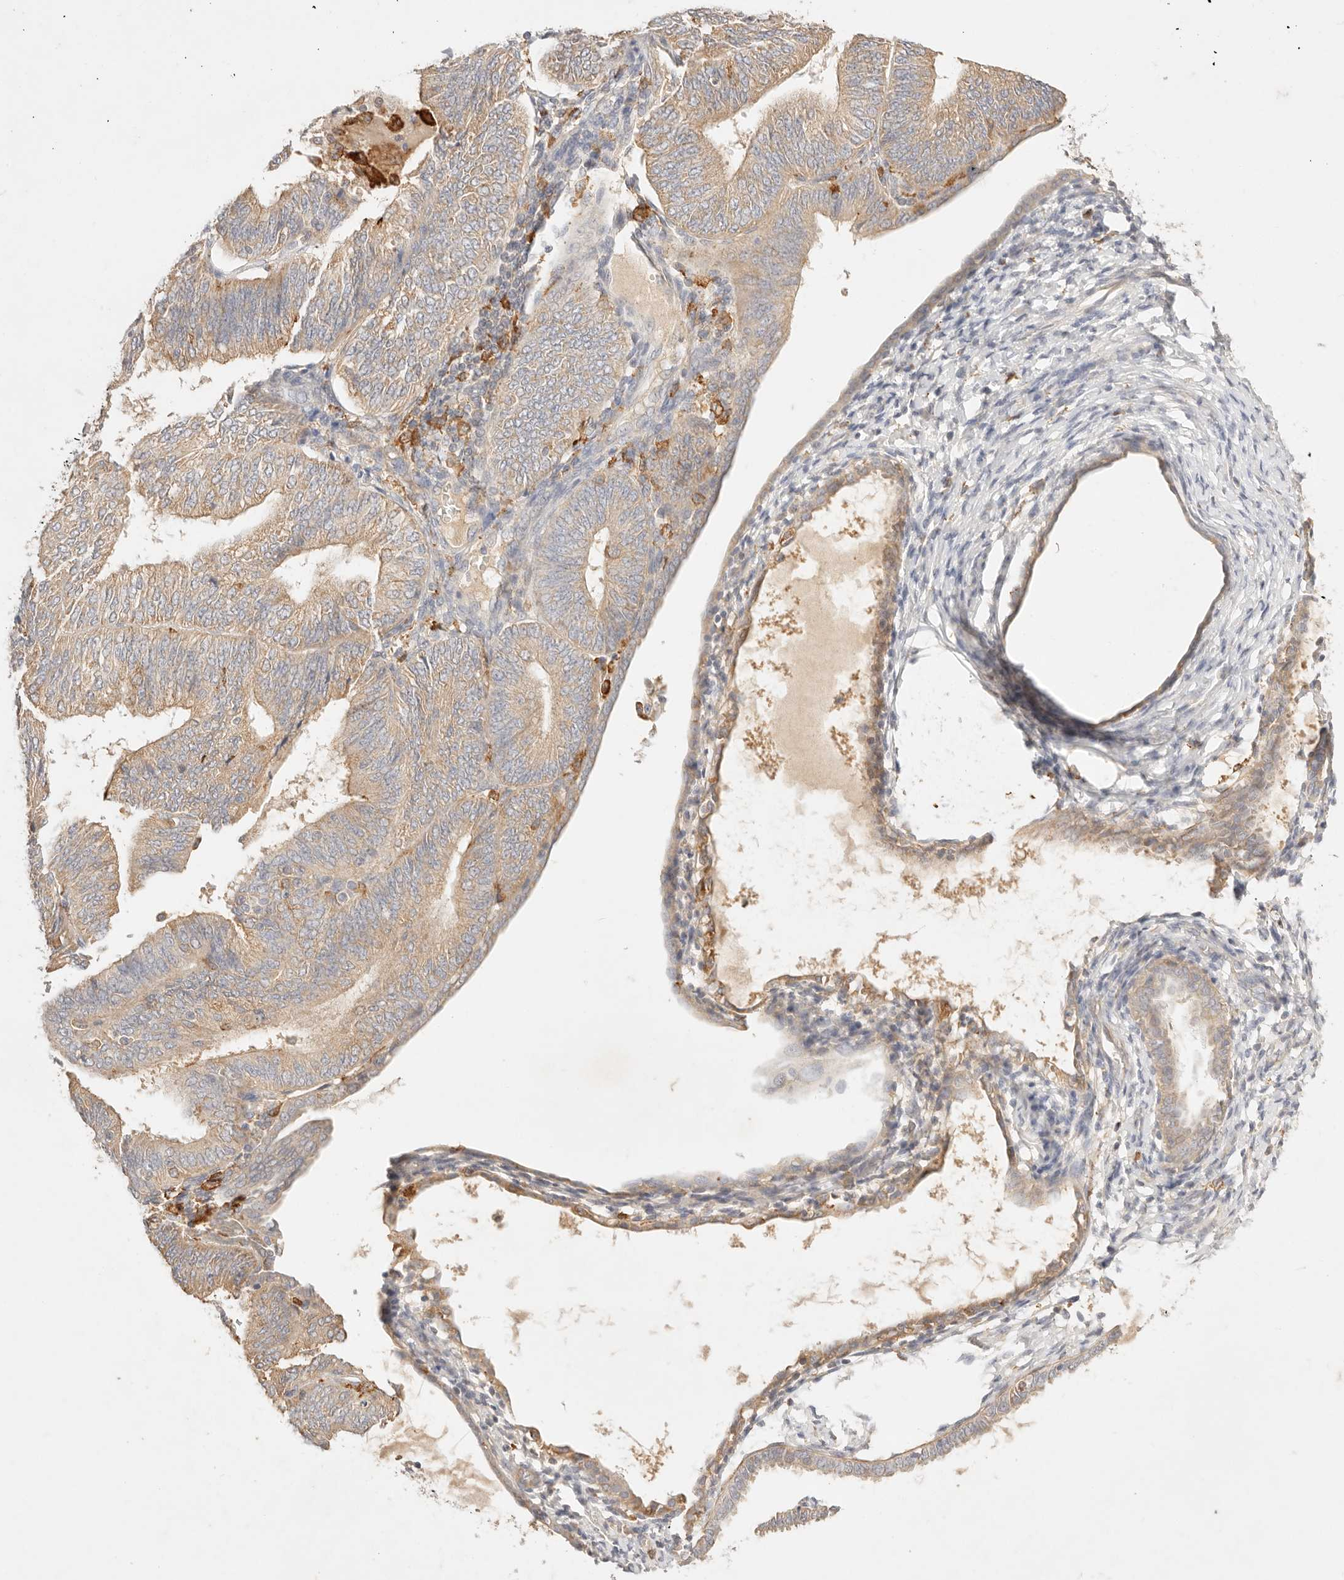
{"staining": {"intensity": "moderate", "quantity": ">75%", "location": "cytoplasmic/membranous"}, "tissue": "endometrial cancer", "cell_type": "Tumor cells", "image_type": "cancer", "snomed": [{"axis": "morphology", "description": "Adenocarcinoma, NOS"}, {"axis": "topography", "description": "Endometrium"}], "caption": "A photomicrograph of human endometrial cancer stained for a protein reveals moderate cytoplasmic/membranous brown staining in tumor cells.", "gene": "HK2", "patient": {"sex": "female", "age": 58}}